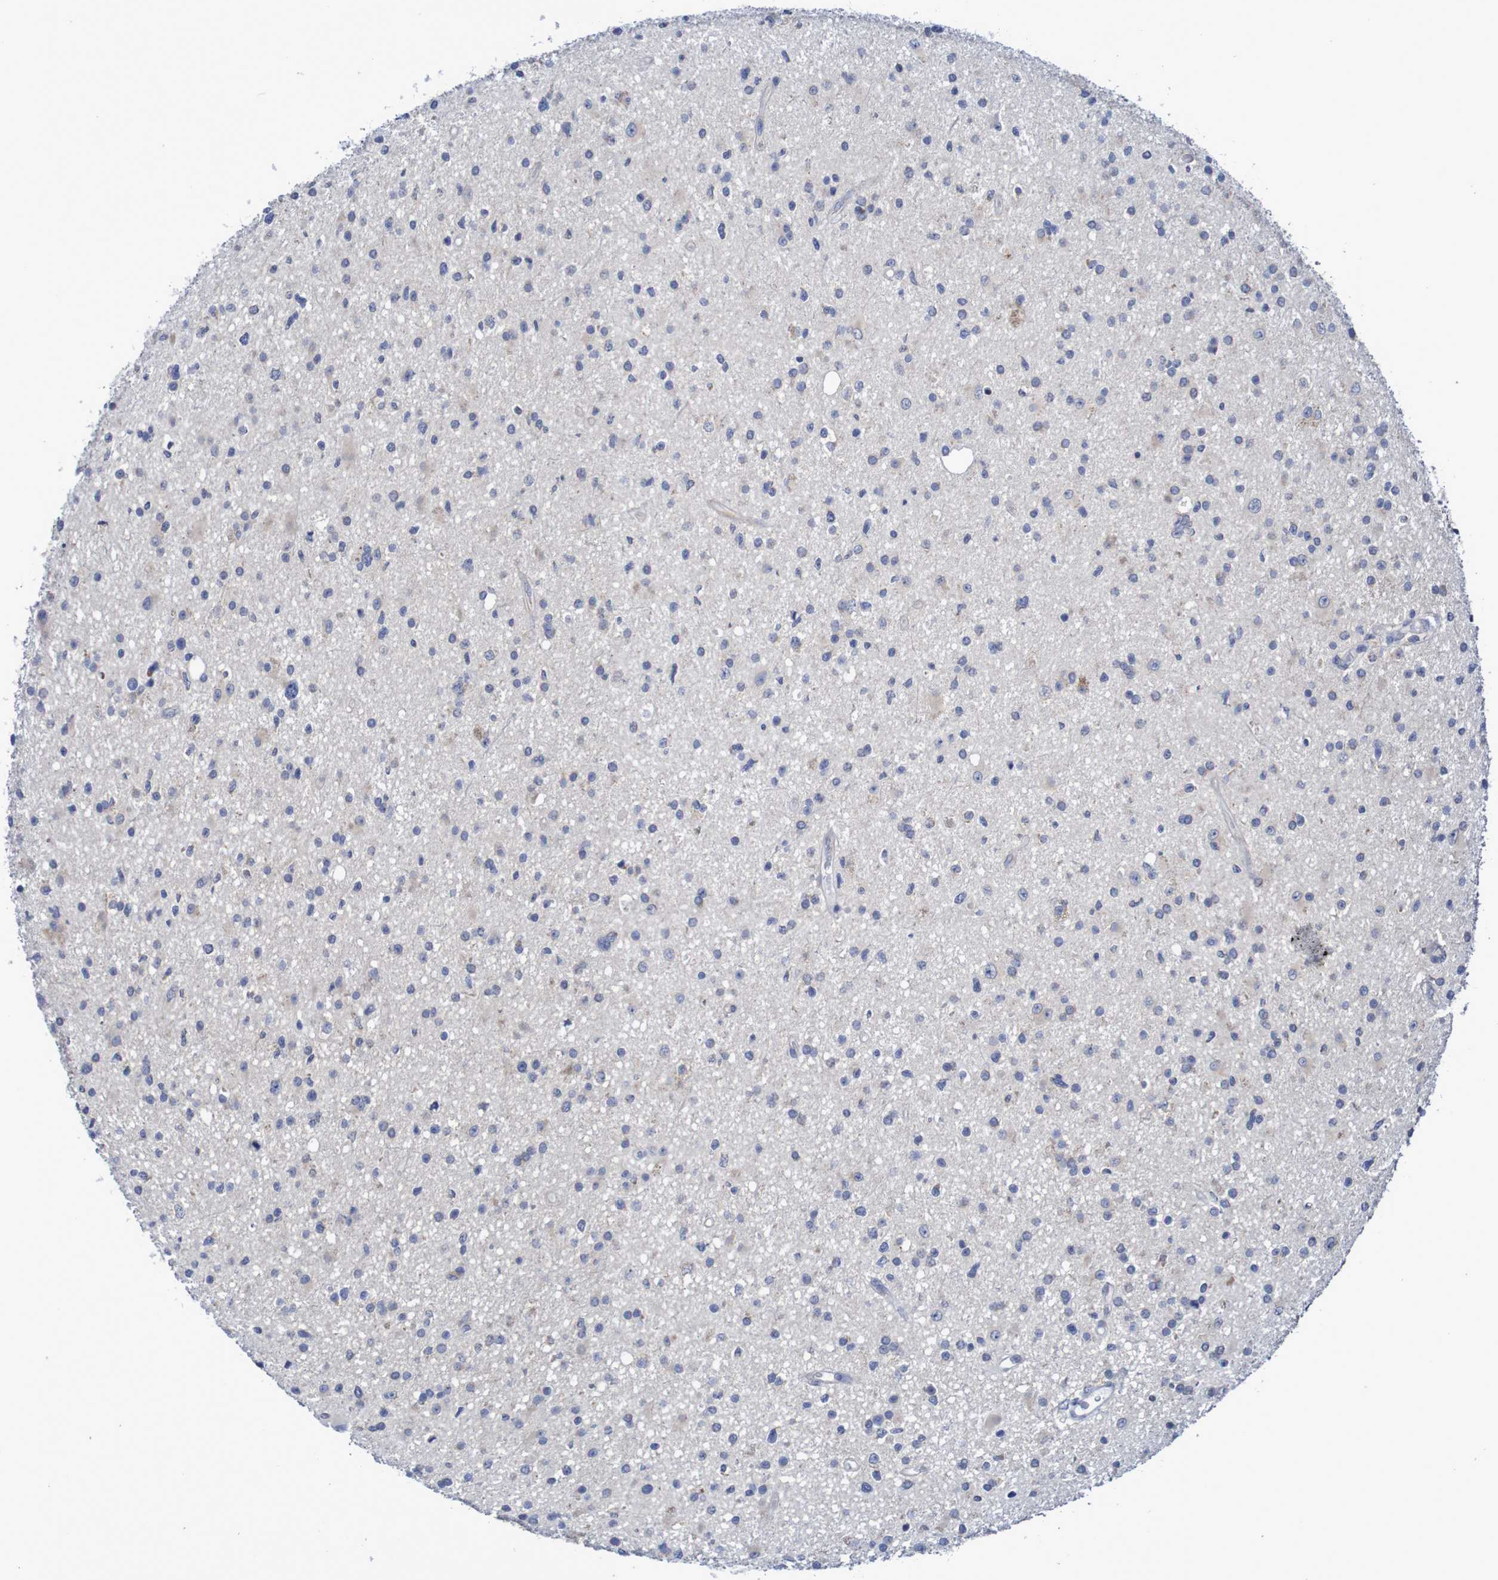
{"staining": {"intensity": "negative", "quantity": "none", "location": "none"}, "tissue": "glioma", "cell_type": "Tumor cells", "image_type": "cancer", "snomed": [{"axis": "morphology", "description": "Glioma, malignant, High grade"}, {"axis": "topography", "description": "Brain"}], "caption": "Tumor cells are negative for brown protein staining in high-grade glioma (malignant).", "gene": "PARP4", "patient": {"sex": "male", "age": 33}}